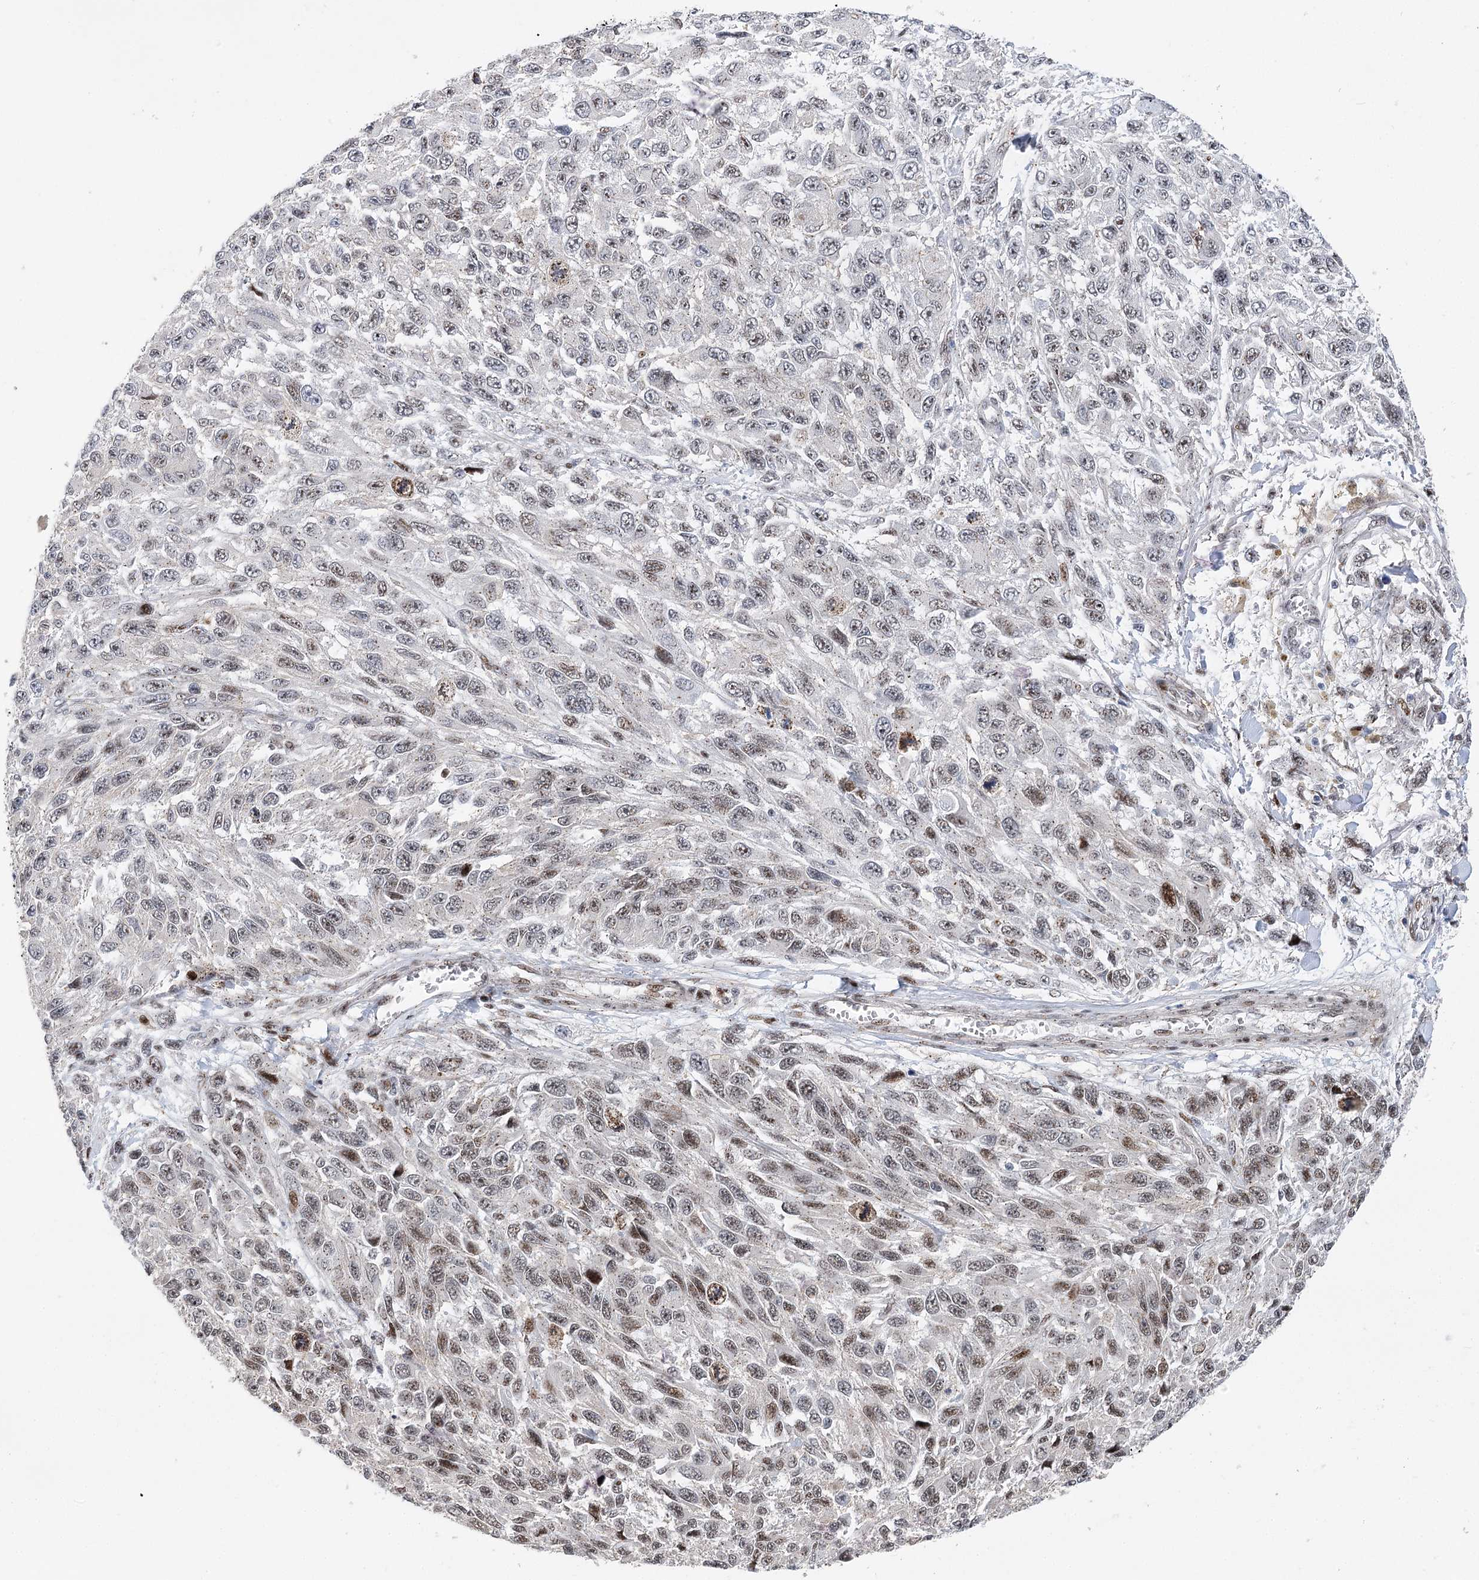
{"staining": {"intensity": "weak", "quantity": ">75%", "location": "nuclear"}, "tissue": "melanoma", "cell_type": "Tumor cells", "image_type": "cancer", "snomed": [{"axis": "morphology", "description": "Malignant melanoma, NOS"}, {"axis": "topography", "description": "Skin"}], "caption": "Tumor cells show weak nuclear expression in about >75% of cells in melanoma.", "gene": "CAMTA1", "patient": {"sex": "female", "age": 96}}